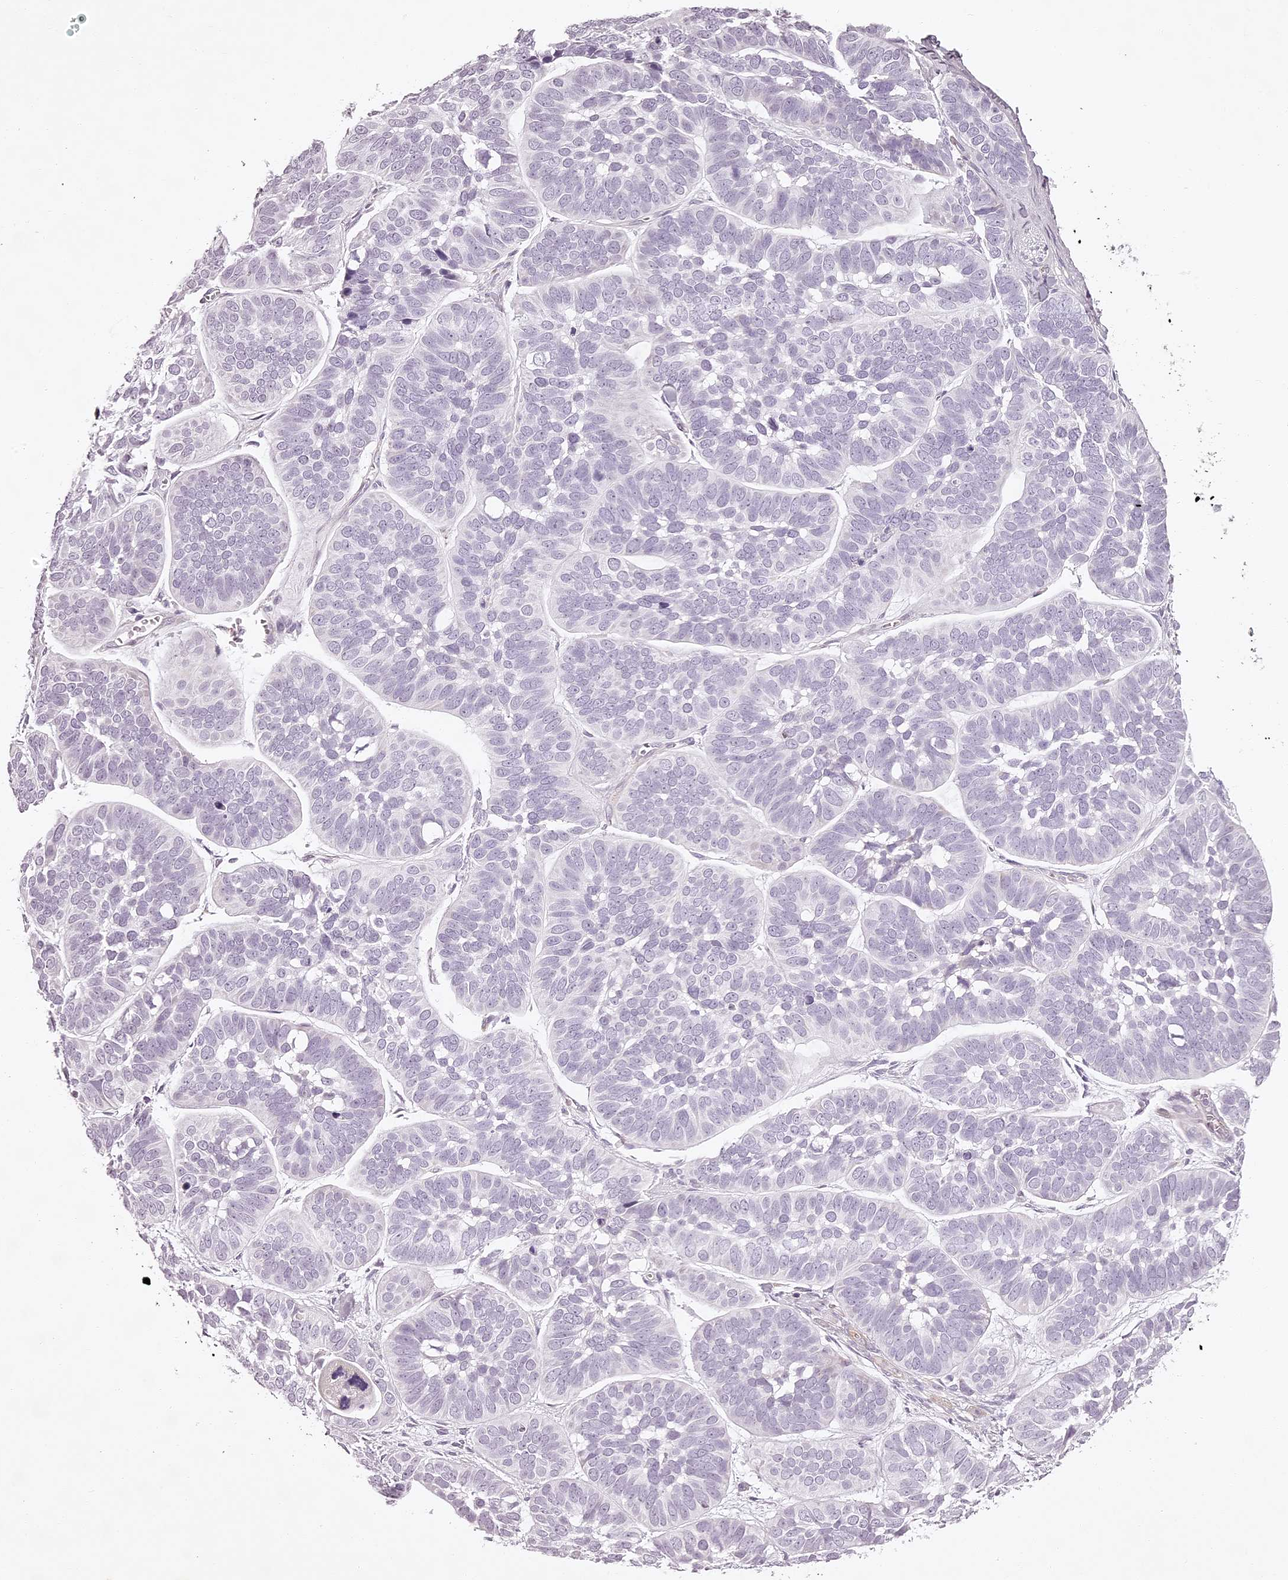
{"staining": {"intensity": "negative", "quantity": "none", "location": "none"}, "tissue": "skin cancer", "cell_type": "Tumor cells", "image_type": "cancer", "snomed": [{"axis": "morphology", "description": "Basal cell carcinoma"}, {"axis": "topography", "description": "Skin"}], "caption": "Histopathology image shows no significant protein positivity in tumor cells of basal cell carcinoma (skin).", "gene": "ELAPOR1", "patient": {"sex": "male", "age": 62}}